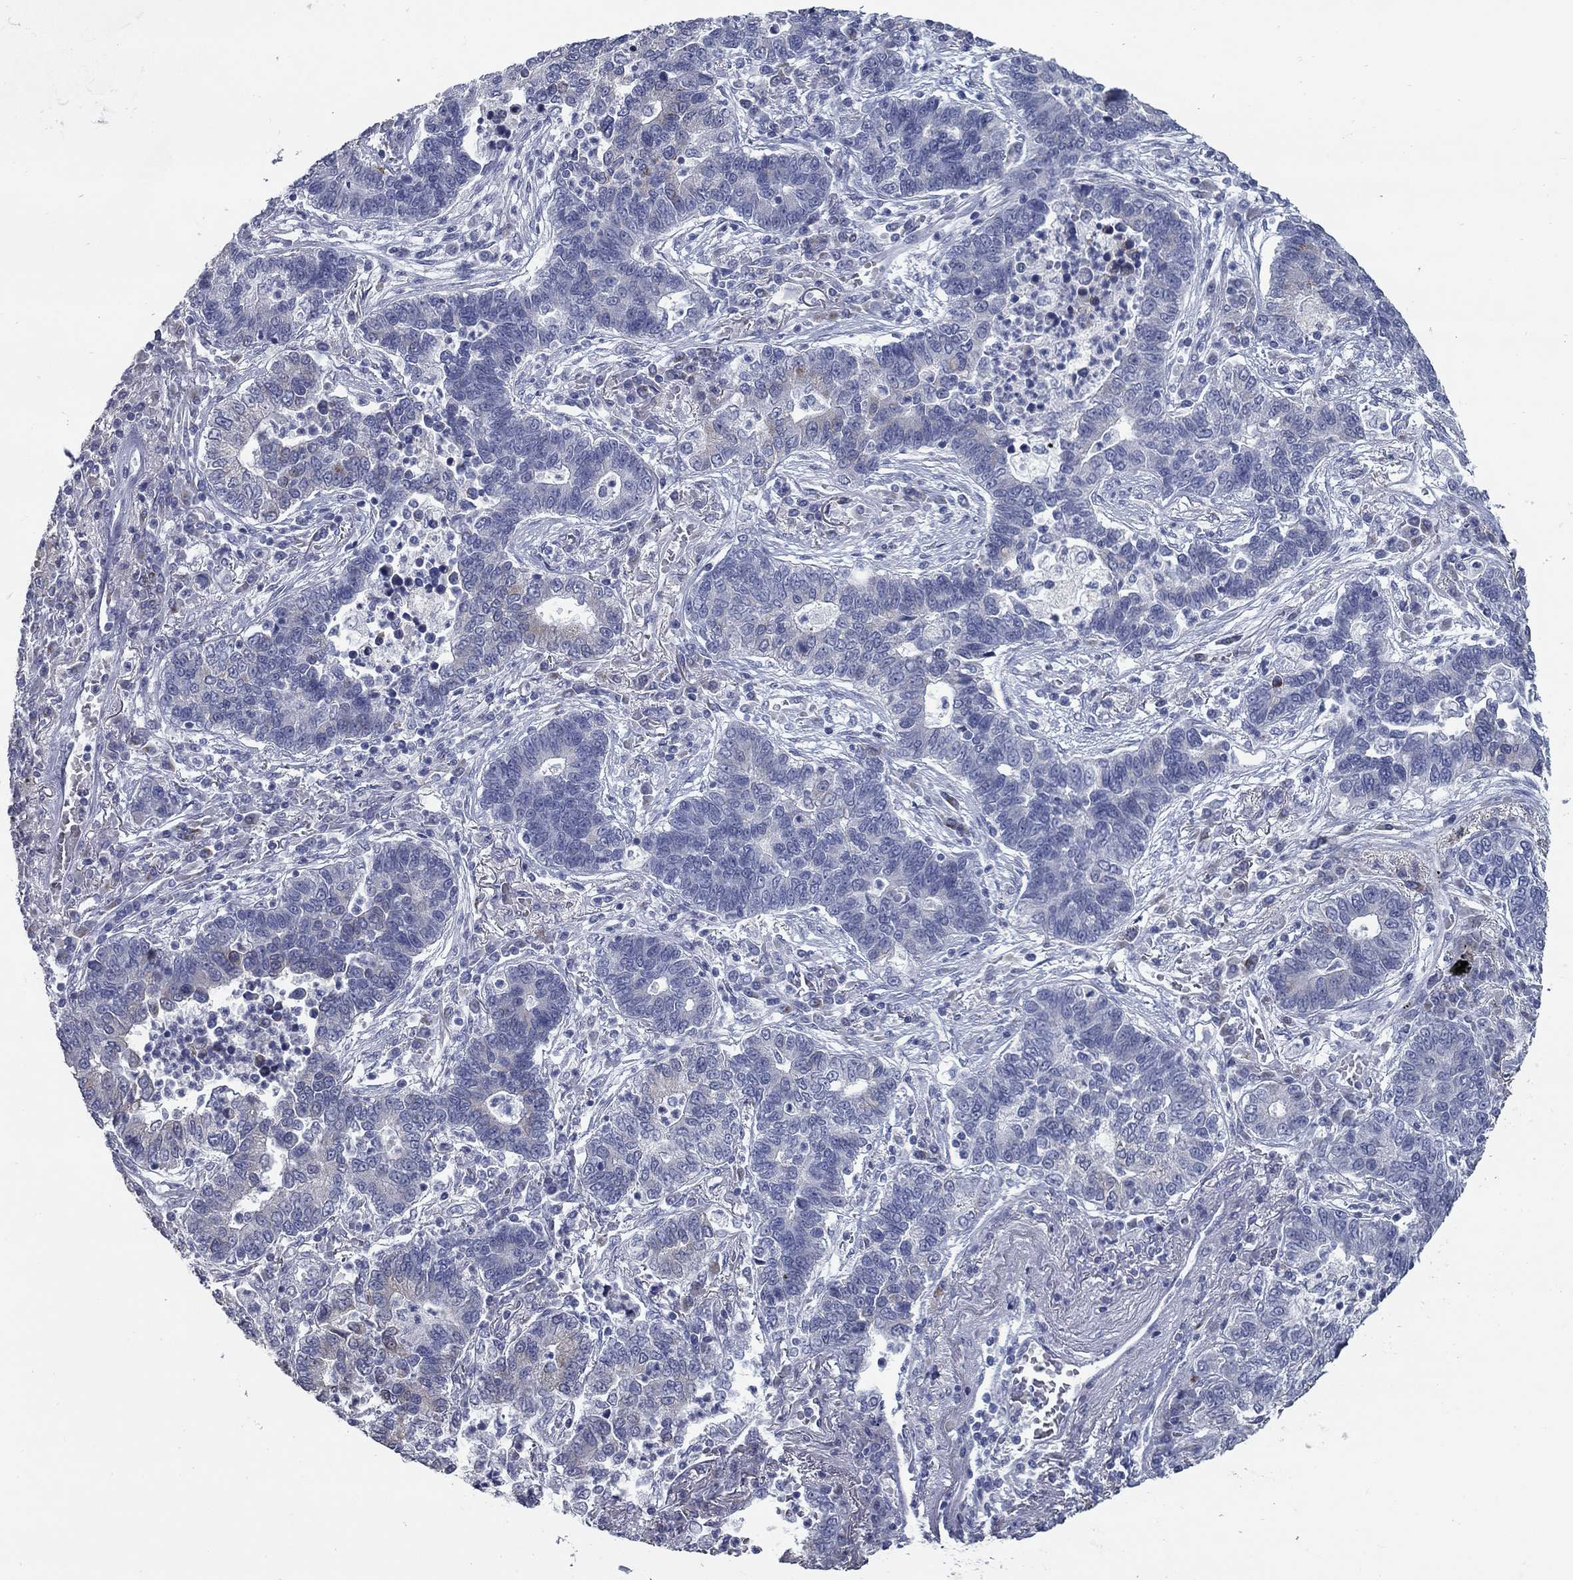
{"staining": {"intensity": "weak", "quantity": "<25%", "location": "cytoplasmic/membranous"}, "tissue": "lung cancer", "cell_type": "Tumor cells", "image_type": "cancer", "snomed": [{"axis": "morphology", "description": "Adenocarcinoma, NOS"}, {"axis": "topography", "description": "Lung"}], "caption": "Human lung cancer (adenocarcinoma) stained for a protein using IHC exhibits no staining in tumor cells.", "gene": "TAC1", "patient": {"sex": "female", "age": 57}}